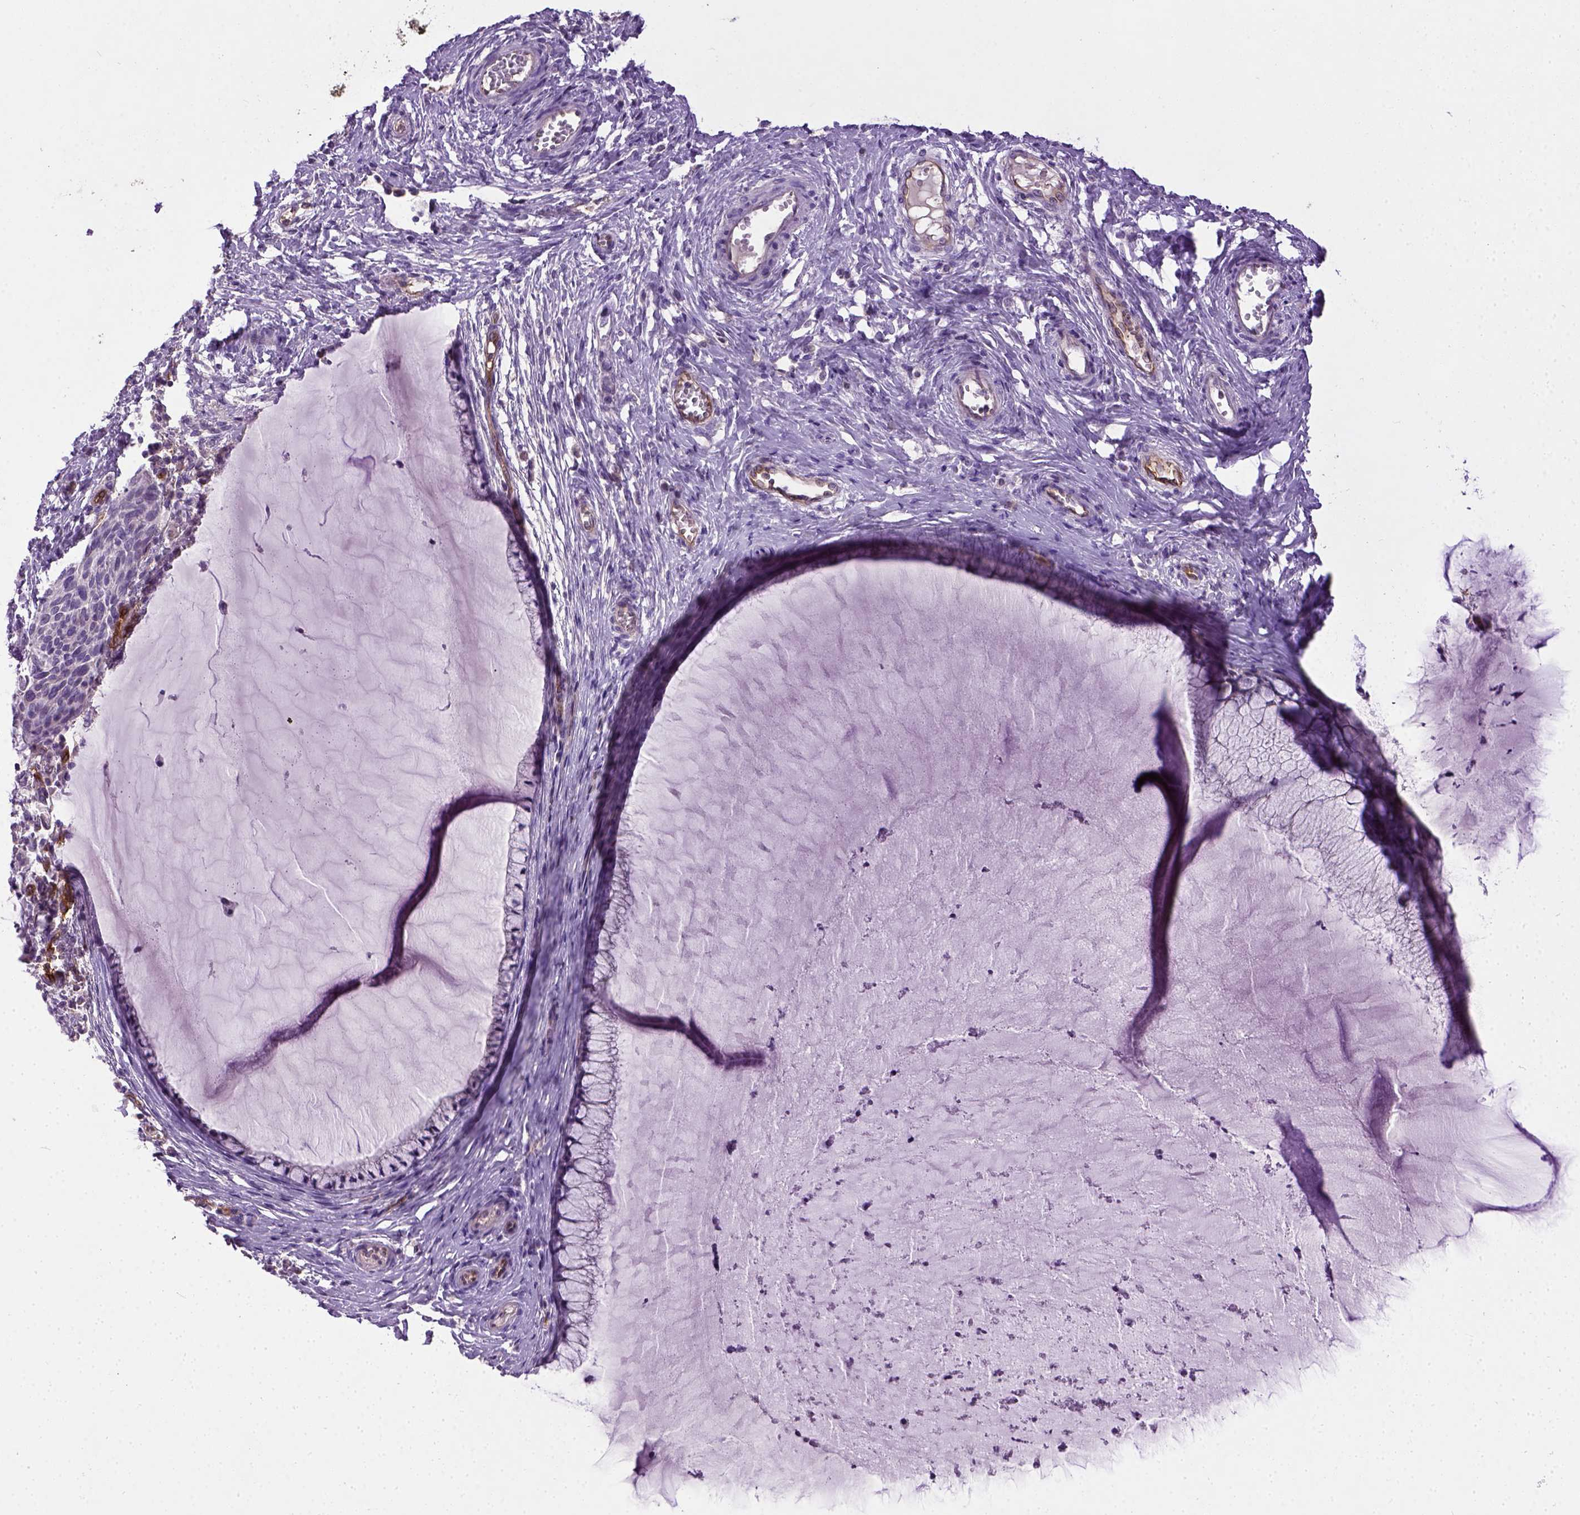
{"staining": {"intensity": "negative", "quantity": "none", "location": "none"}, "tissue": "cervical cancer", "cell_type": "Tumor cells", "image_type": "cancer", "snomed": [{"axis": "morphology", "description": "Squamous cell carcinoma, NOS"}, {"axis": "topography", "description": "Cervix"}], "caption": "The immunohistochemistry micrograph has no significant expression in tumor cells of squamous cell carcinoma (cervical) tissue.", "gene": "ENG", "patient": {"sex": "female", "age": 36}}